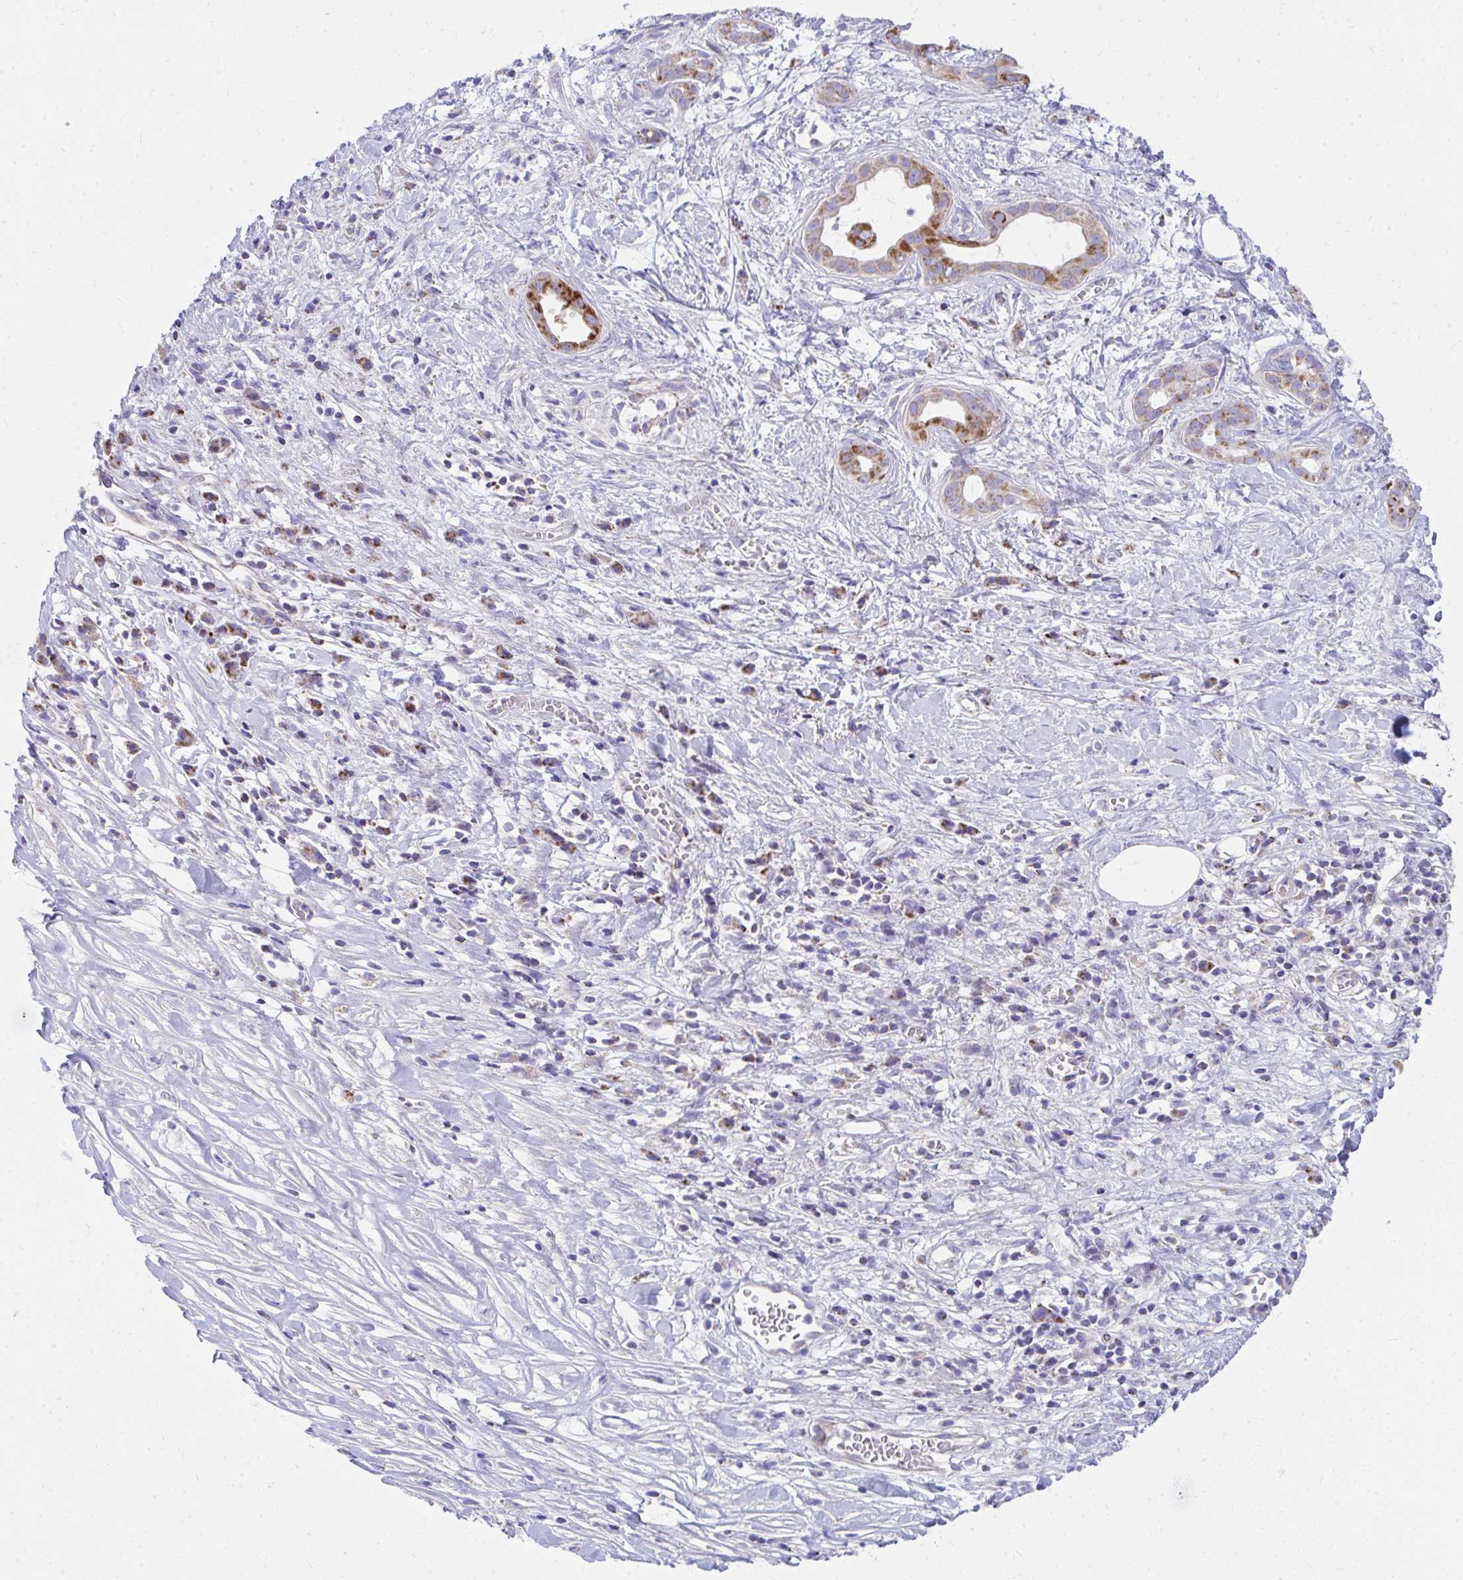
{"staining": {"intensity": "strong", "quantity": "25%-75%", "location": "cytoplasmic/membranous"}, "tissue": "pancreatic cancer", "cell_type": "Tumor cells", "image_type": "cancer", "snomed": [{"axis": "morphology", "description": "Adenocarcinoma, NOS"}, {"axis": "topography", "description": "Pancreas"}], "caption": "IHC (DAB) staining of human pancreatic adenocarcinoma displays strong cytoplasmic/membranous protein expression in about 25%-75% of tumor cells. Using DAB (3,3'-diaminobenzidine) (brown) and hematoxylin (blue) stains, captured at high magnification using brightfield microscopy.", "gene": "IL37", "patient": {"sex": "male", "age": 61}}